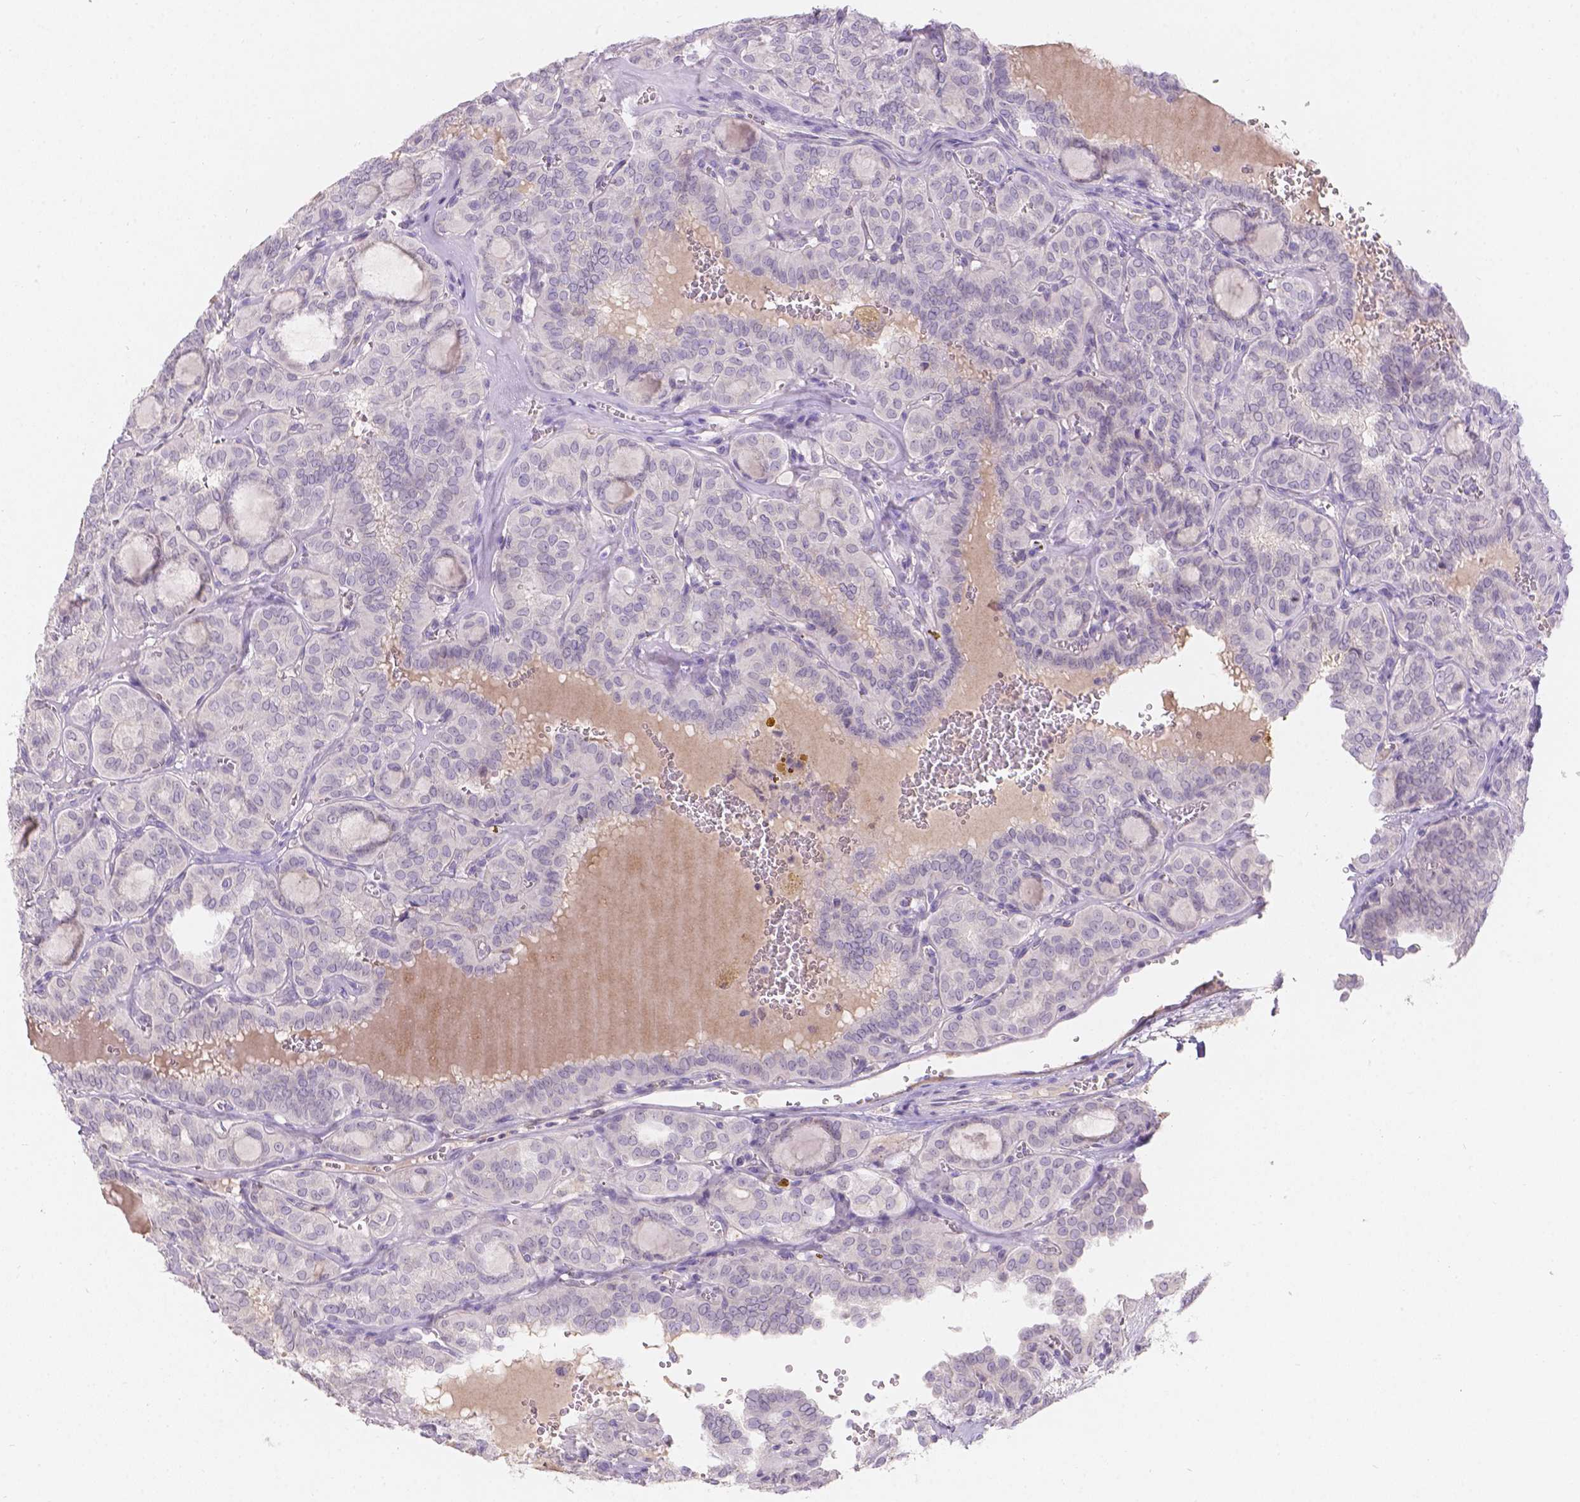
{"staining": {"intensity": "negative", "quantity": "none", "location": "none"}, "tissue": "thyroid cancer", "cell_type": "Tumor cells", "image_type": "cancer", "snomed": [{"axis": "morphology", "description": "Papillary adenocarcinoma, NOS"}, {"axis": "topography", "description": "Thyroid gland"}], "caption": "This is an IHC micrograph of thyroid cancer. There is no expression in tumor cells.", "gene": "DCAF4L1", "patient": {"sex": "female", "age": 41}}